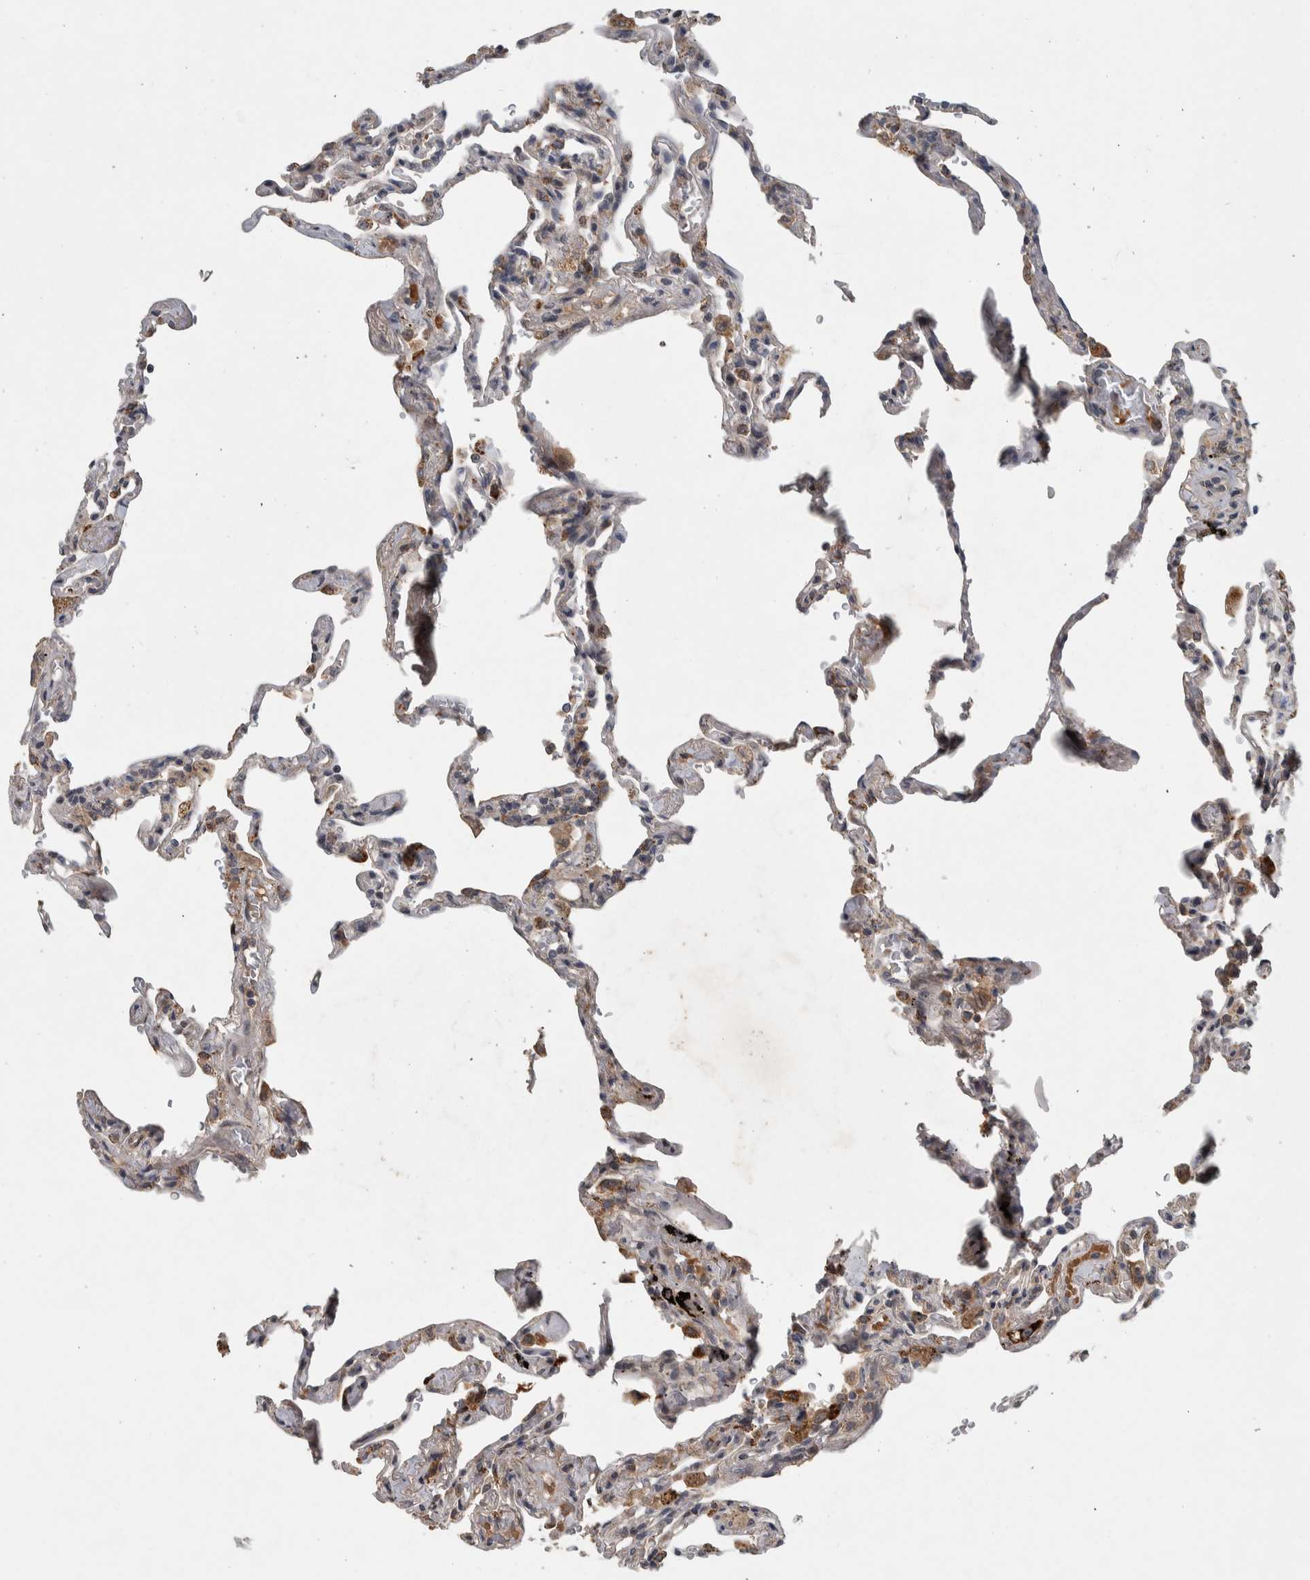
{"staining": {"intensity": "moderate", "quantity": "<25%", "location": "cytoplasmic/membranous"}, "tissue": "lung", "cell_type": "Alveolar cells", "image_type": "normal", "snomed": [{"axis": "morphology", "description": "Normal tissue, NOS"}, {"axis": "topography", "description": "Lung"}], "caption": "Immunohistochemical staining of unremarkable human lung displays low levels of moderate cytoplasmic/membranous staining in approximately <25% of alveolar cells. (Stains: DAB in brown, nuclei in blue, Microscopy: brightfield microscopy at high magnification).", "gene": "CHRM3", "patient": {"sex": "male", "age": 59}}